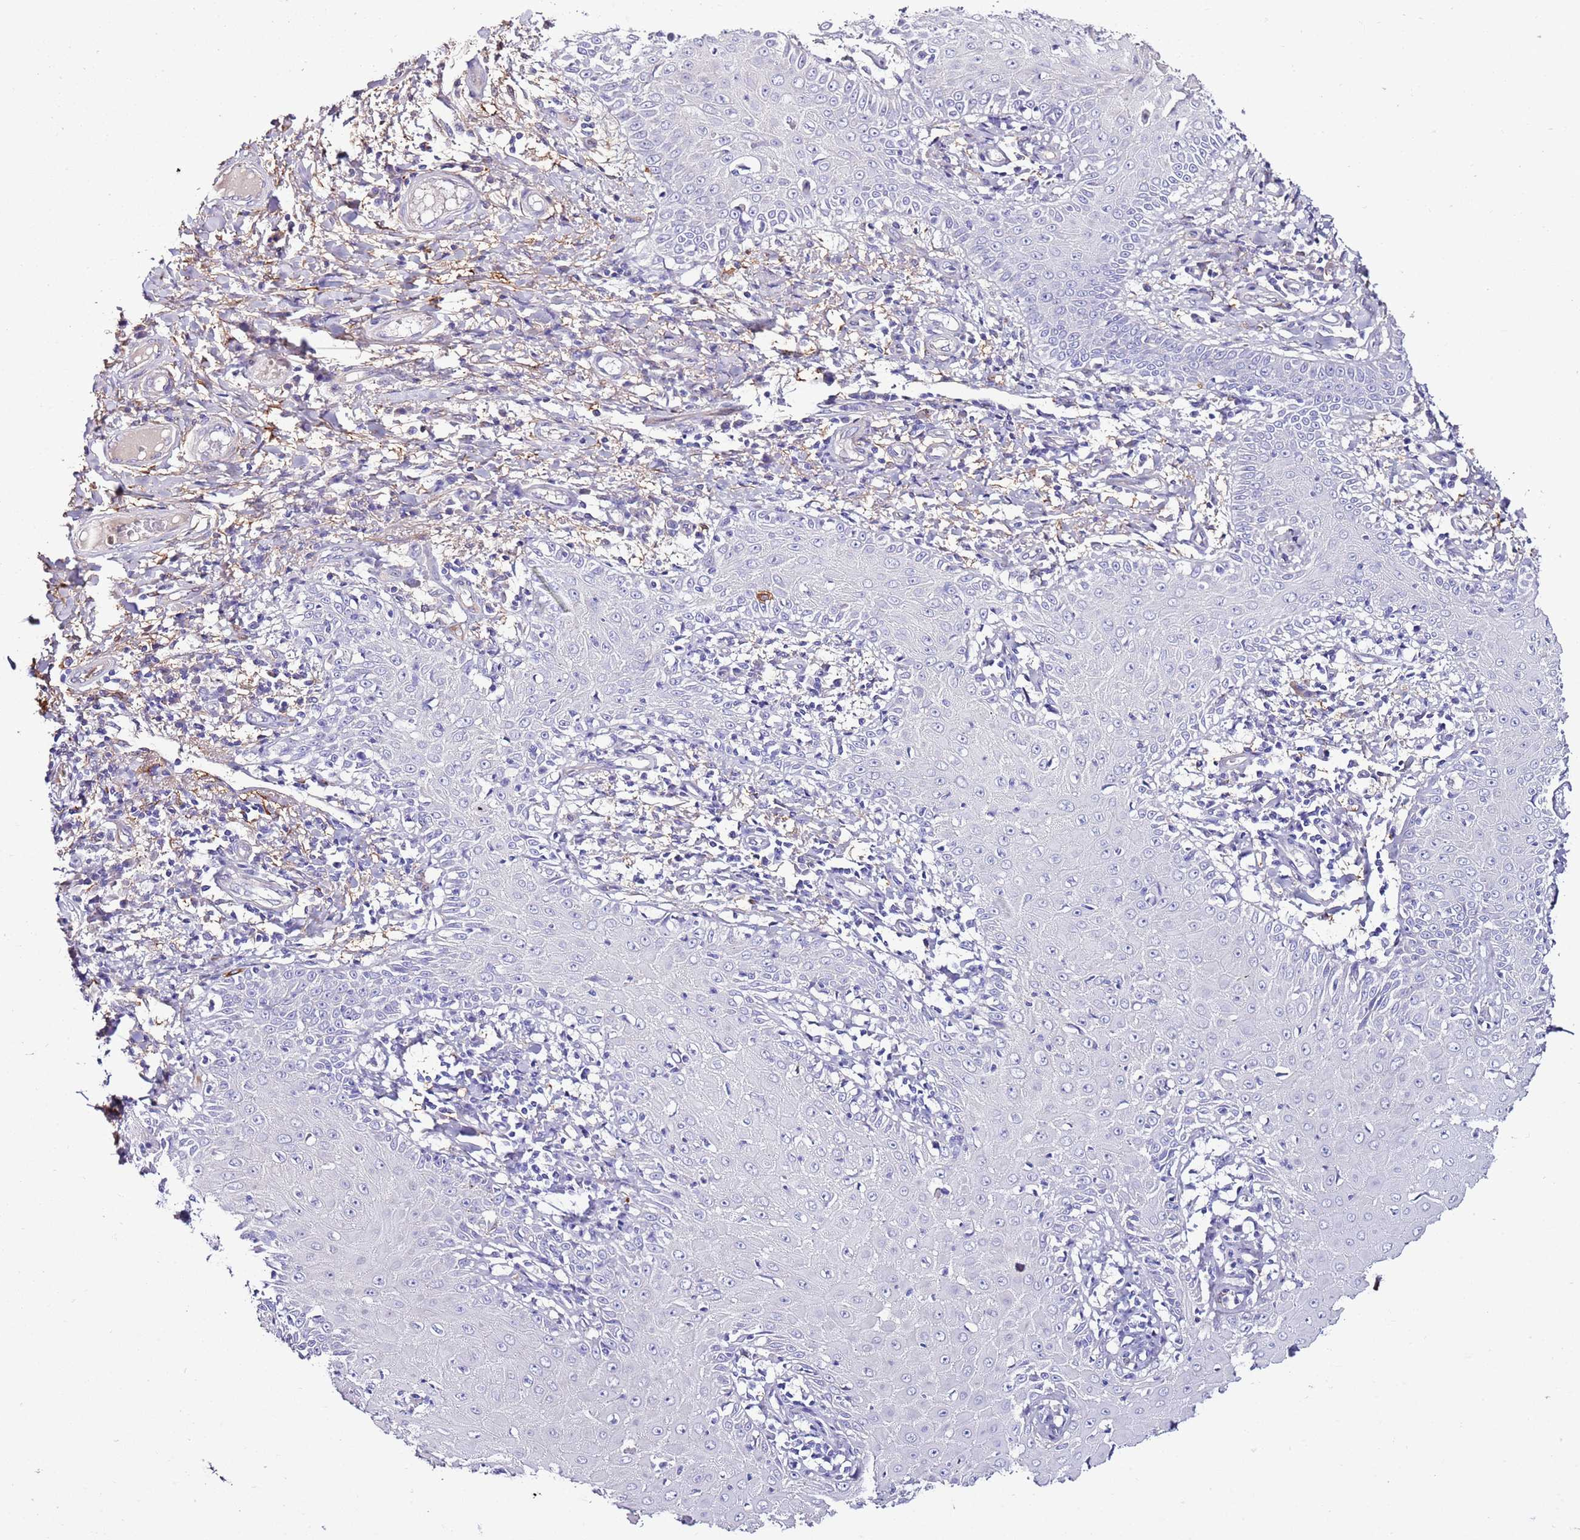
{"staining": {"intensity": "negative", "quantity": "none", "location": "none"}, "tissue": "skin cancer", "cell_type": "Tumor cells", "image_type": "cancer", "snomed": [{"axis": "morphology", "description": "Squamous cell carcinoma, NOS"}, {"axis": "topography", "description": "Skin"}], "caption": "Immunohistochemistry image of neoplastic tissue: human squamous cell carcinoma (skin) stained with DAB shows no significant protein staining in tumor cells.", "gene": "FAM174C", "patient": {"sex": "male", "age": 70}}